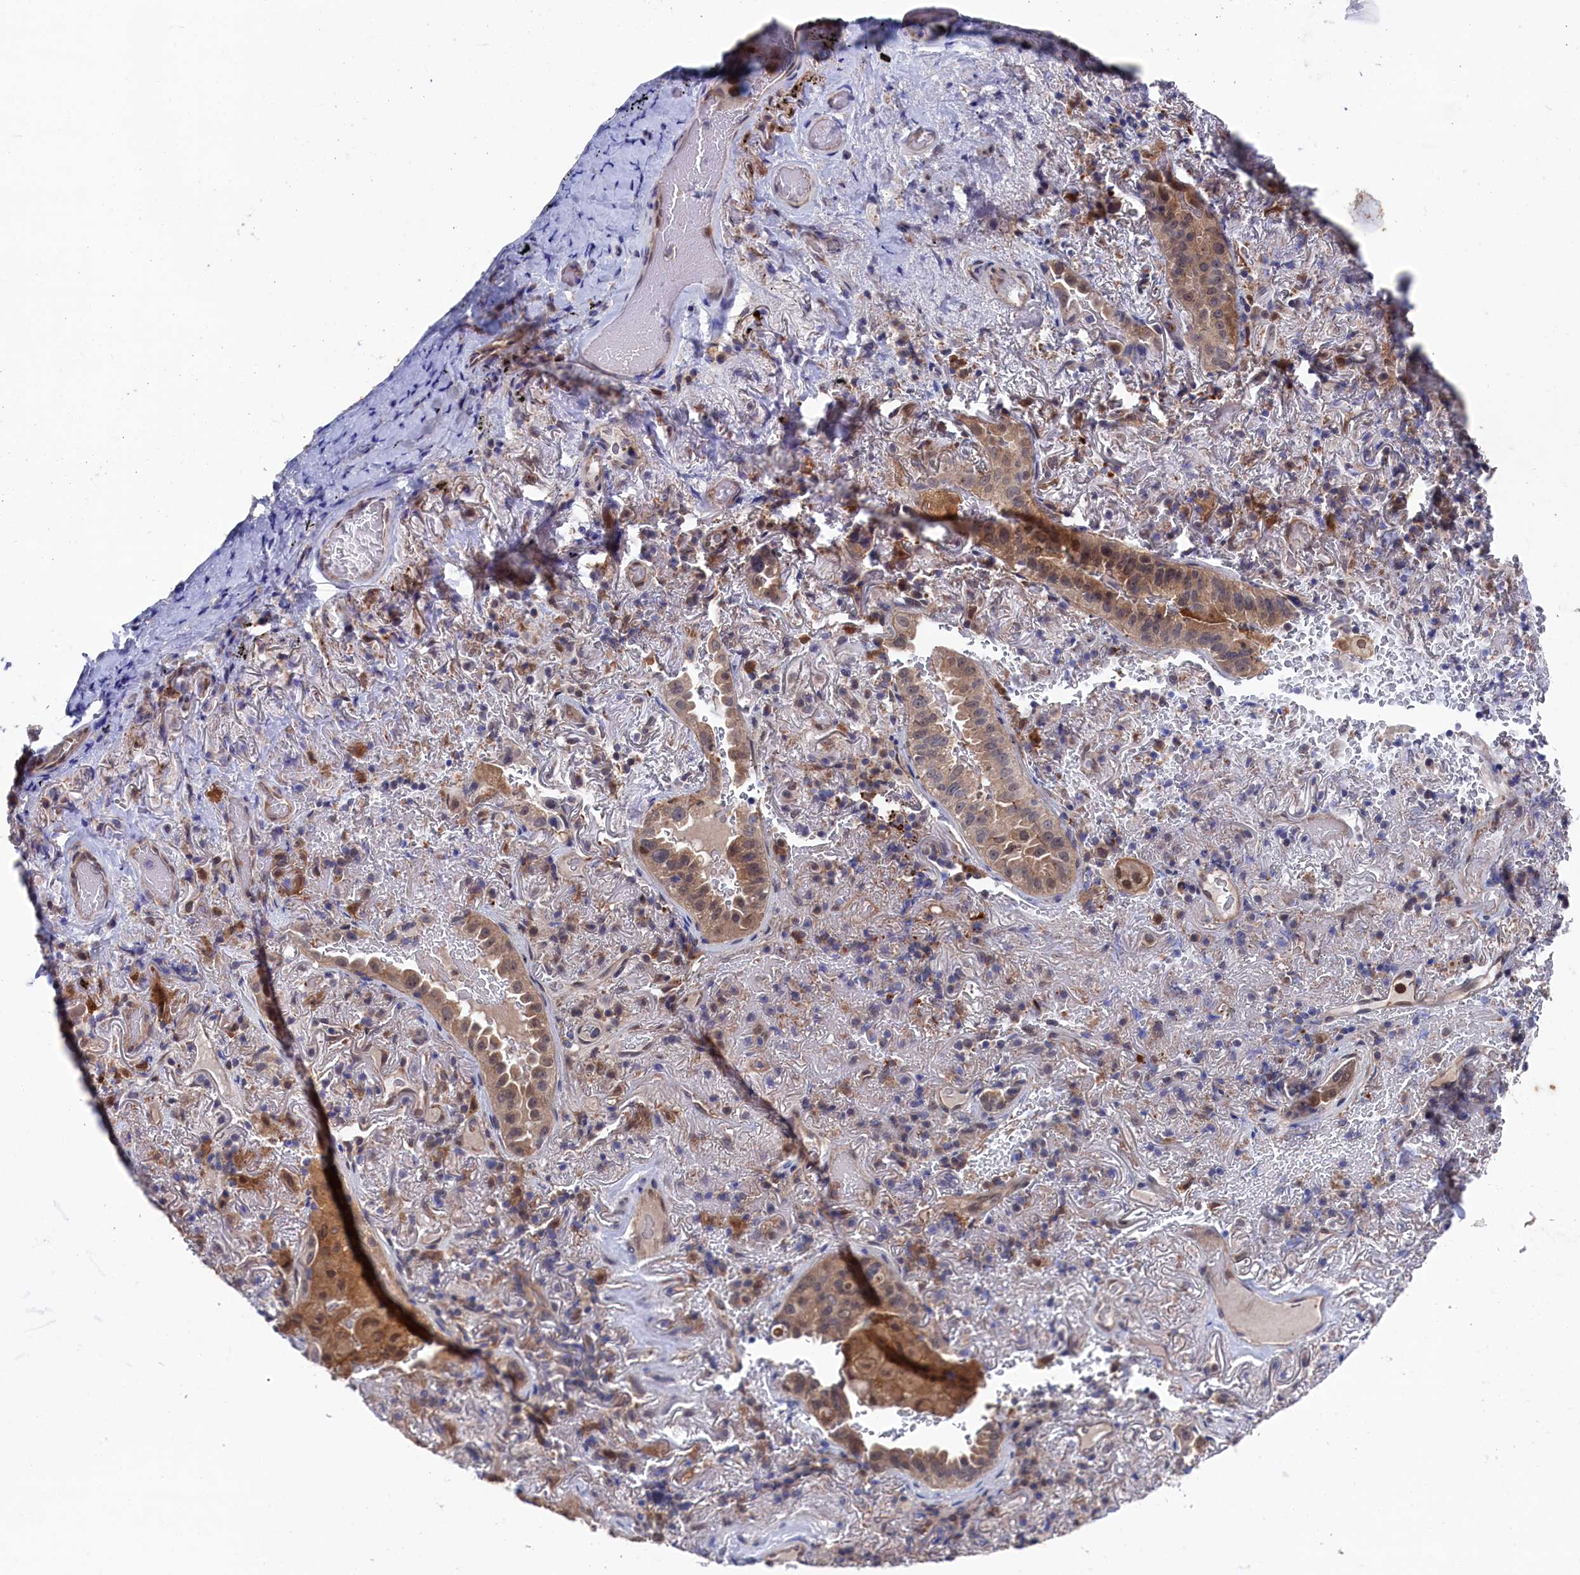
{"staining": {"intensity": "moderate", "quantity": "<25%", "location": "cytoplasmic/membranous,nuclear"}, "tissue": "lung cancer", "cell_type": "Tumor cells", "image_type": "cancer", "snomed": [{"axis": "morphology", "description": "Adenocarcinoma, NOS"}, {"axis": "topography", "description": "Lung"}], "caption": "Protein analysis of adenocarcinoma (lung) tissue displays moderate cytoplasmic/membranous and nuclear expression in about <25% of tumor cells.", "gene": "RNH1", "patient": {"sex": "female", "age": 69}}